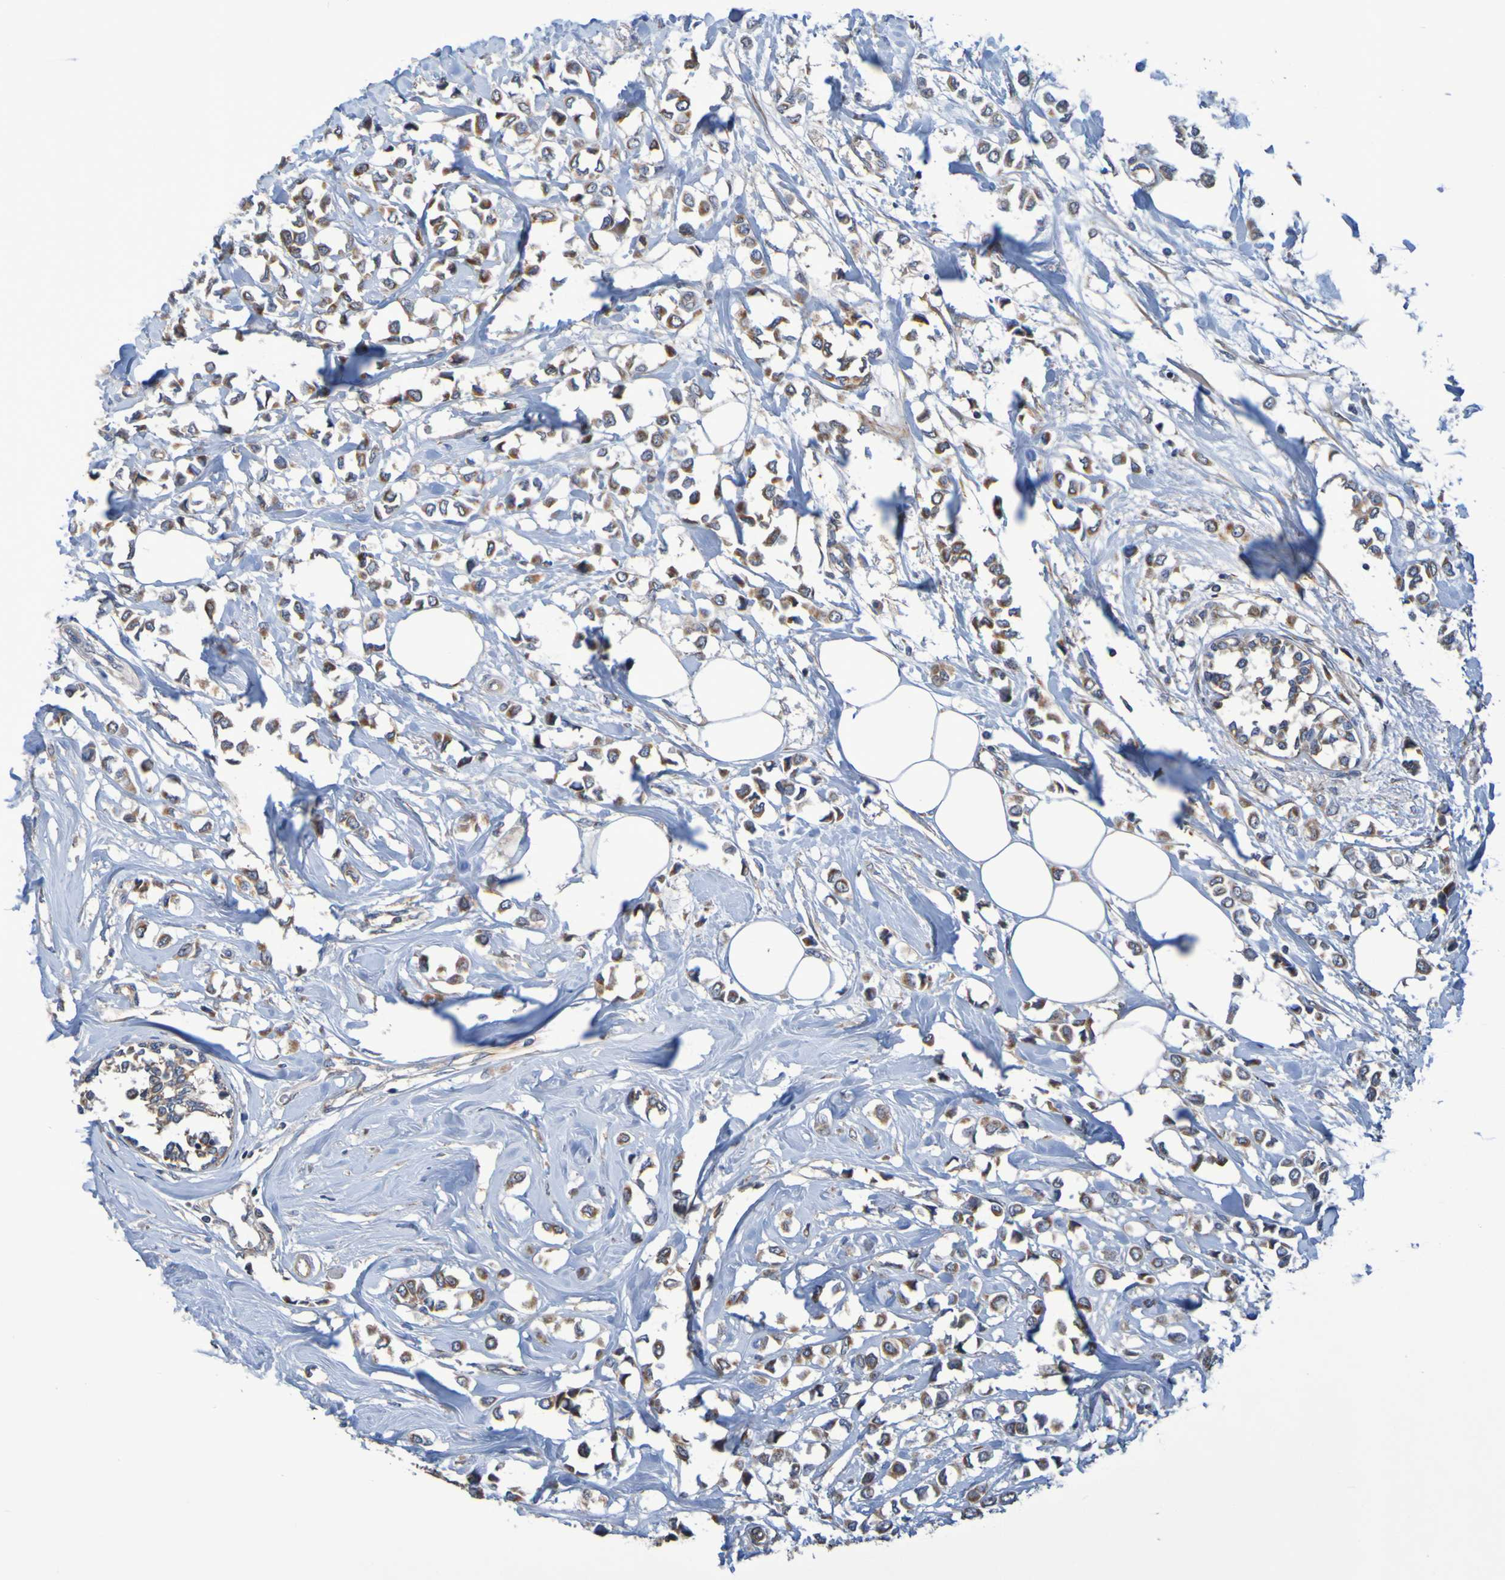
{"staining": {"intensity": "moderate", "quantity": ">75%", "location": "cytoplasmic/membranous"}, "tissue": "breast cancer", "cell_type": "Tumor cells", "image_type": "cancer", "snomed": [{"axis": "morphology", "description": "Lobular carcinoma"}, {"axis": "topography", "description": "Breast"}], "caption": "A brown stain highlights moderate cytoplasmic/membranous expression of a protein in human breast cancer (lobular carcinoma) tumor cells.", "gene": "CCDC51", "patient": {"sex": "female", "age": 51}}